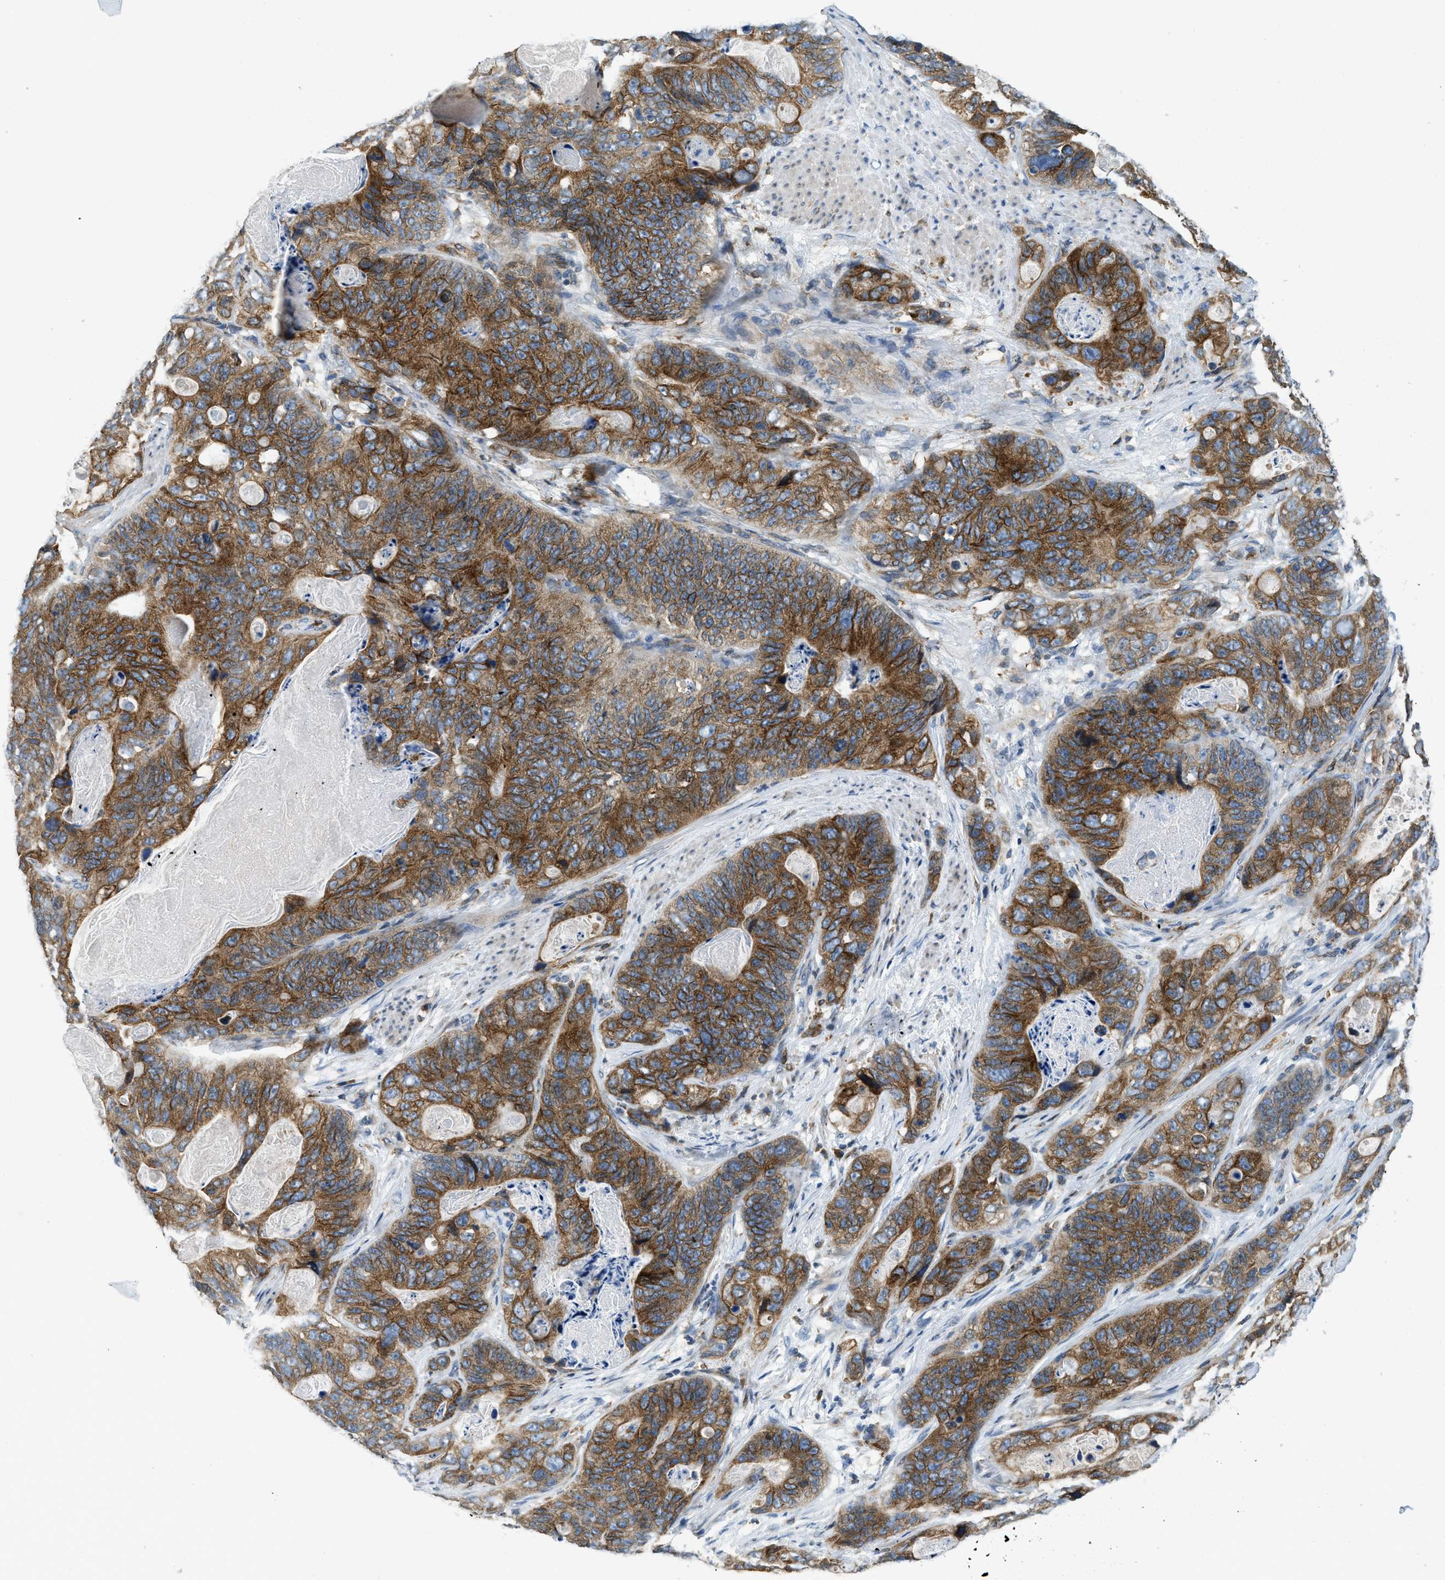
{"staining": {"intensity": "moderate", "quantity": ">75%", "location": "cytoplasmic/membranous"}, "tissue": "stomach cancer", "cell_type": "Tumor cells", "image_type": "cancer", "snomed": [{"axis": "morphology", "description": "Adenocarcinoma, NOS"}, {"axis": "topography", "description": "Stomach"}], "caption": "A high-resolution image shows IHC staining of adenocarcinoma (stomach), which reveals moderate cytoplasmic/membranous expression in approximately >75% of tumor cells.", "gene": "BCAP31", "patient": {"sex": "female", "age": 89}}